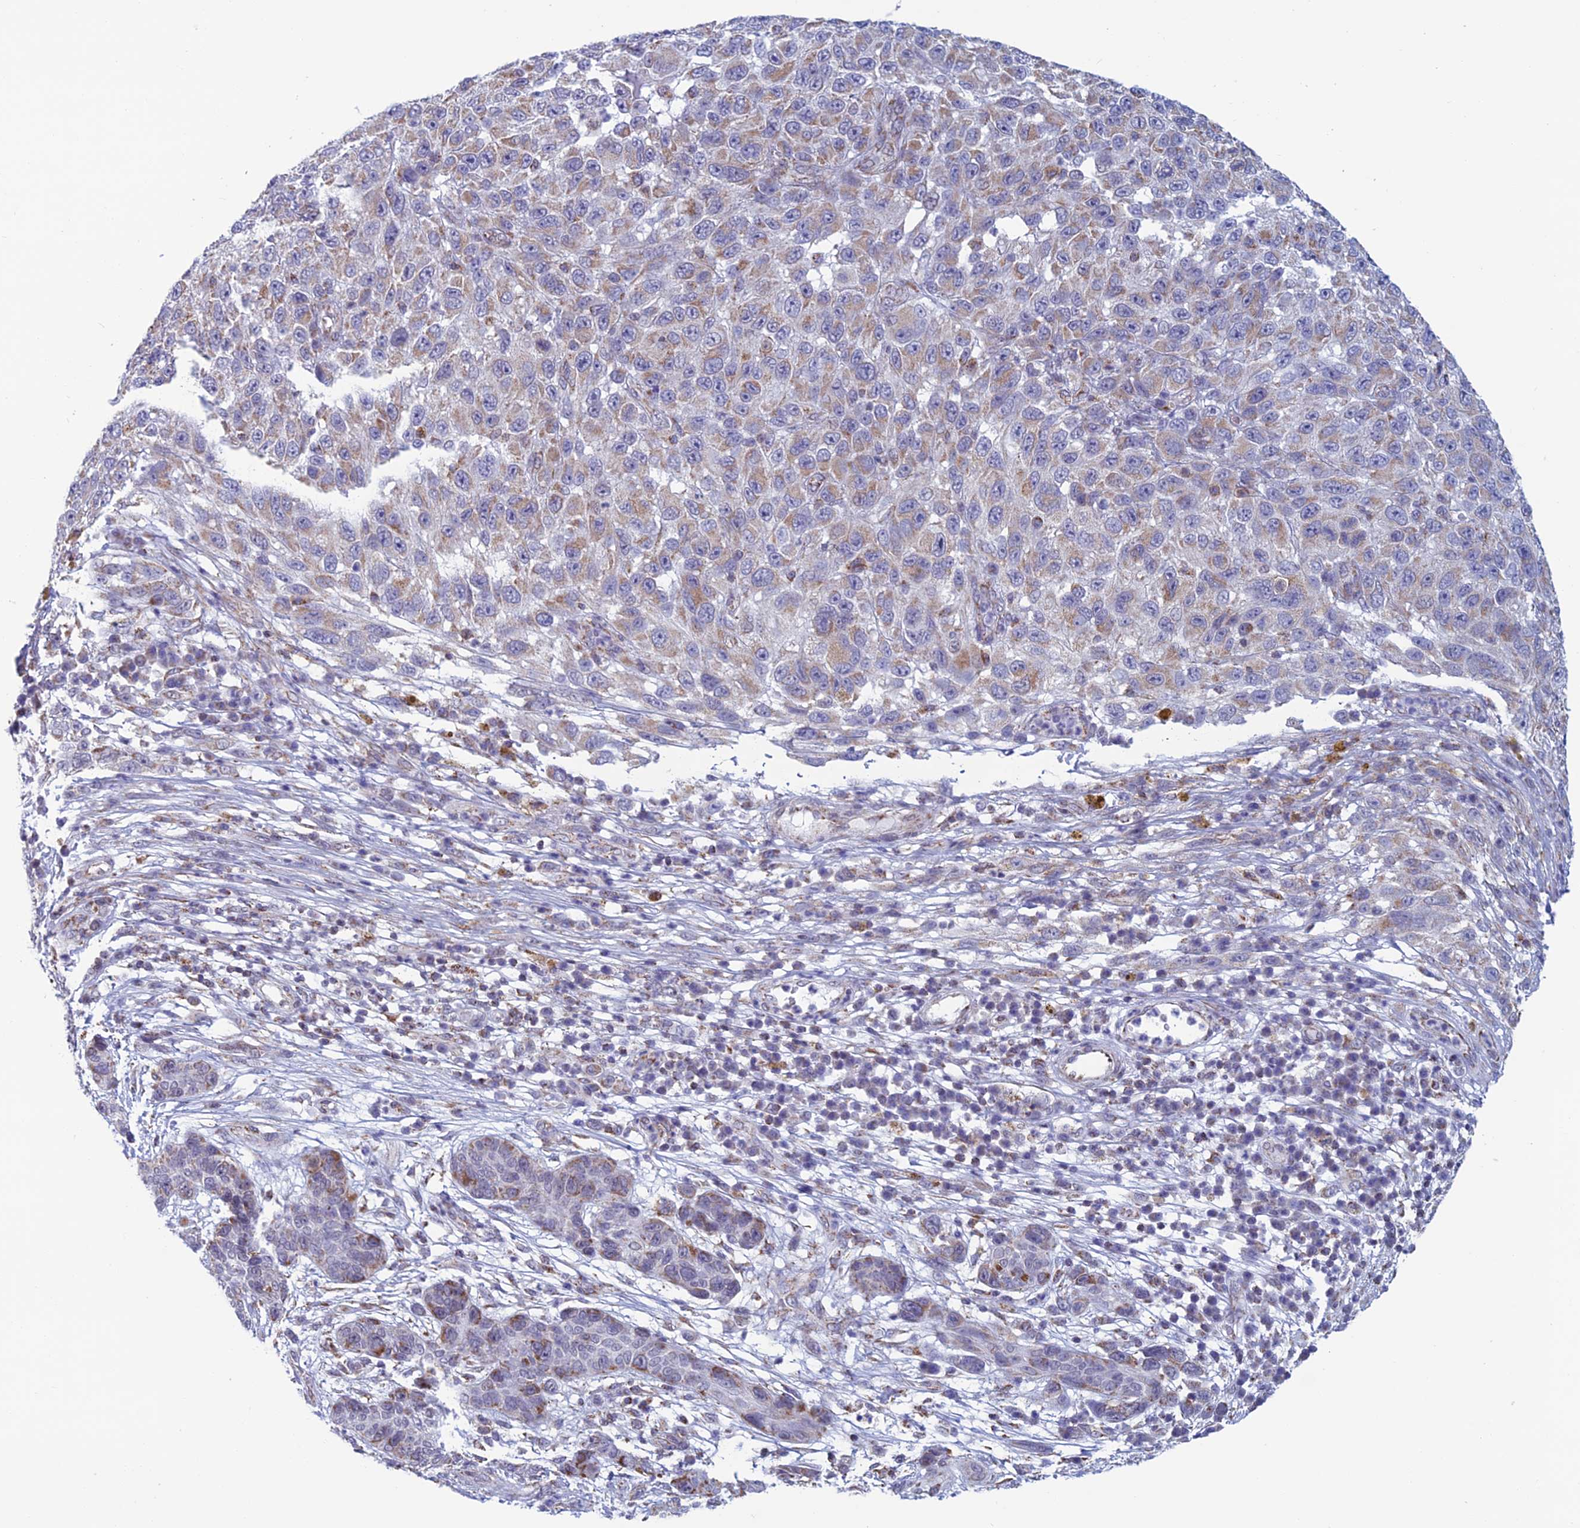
{"staining": {"intensity": "moderate", "quantity": ">75%", "location": "cytoplasmic/membranous"}, "tissue": "melanoma", "cell_type": "Tumor cells", "image_type": "cancer", "snomed": [{"axis": "morphology", "description": "Malignant melanoma, NOS"}, {"axis": "topography", "description": "Skin"}], "caption": "An image showing moderate cytoplasmic/membranous positivity in about >75% of tumor cells in melanoma, as visualized by brown immunohistochemical staining.", "gene": "ZNG1B", "patient": {"sex": "female", "age": 96}}